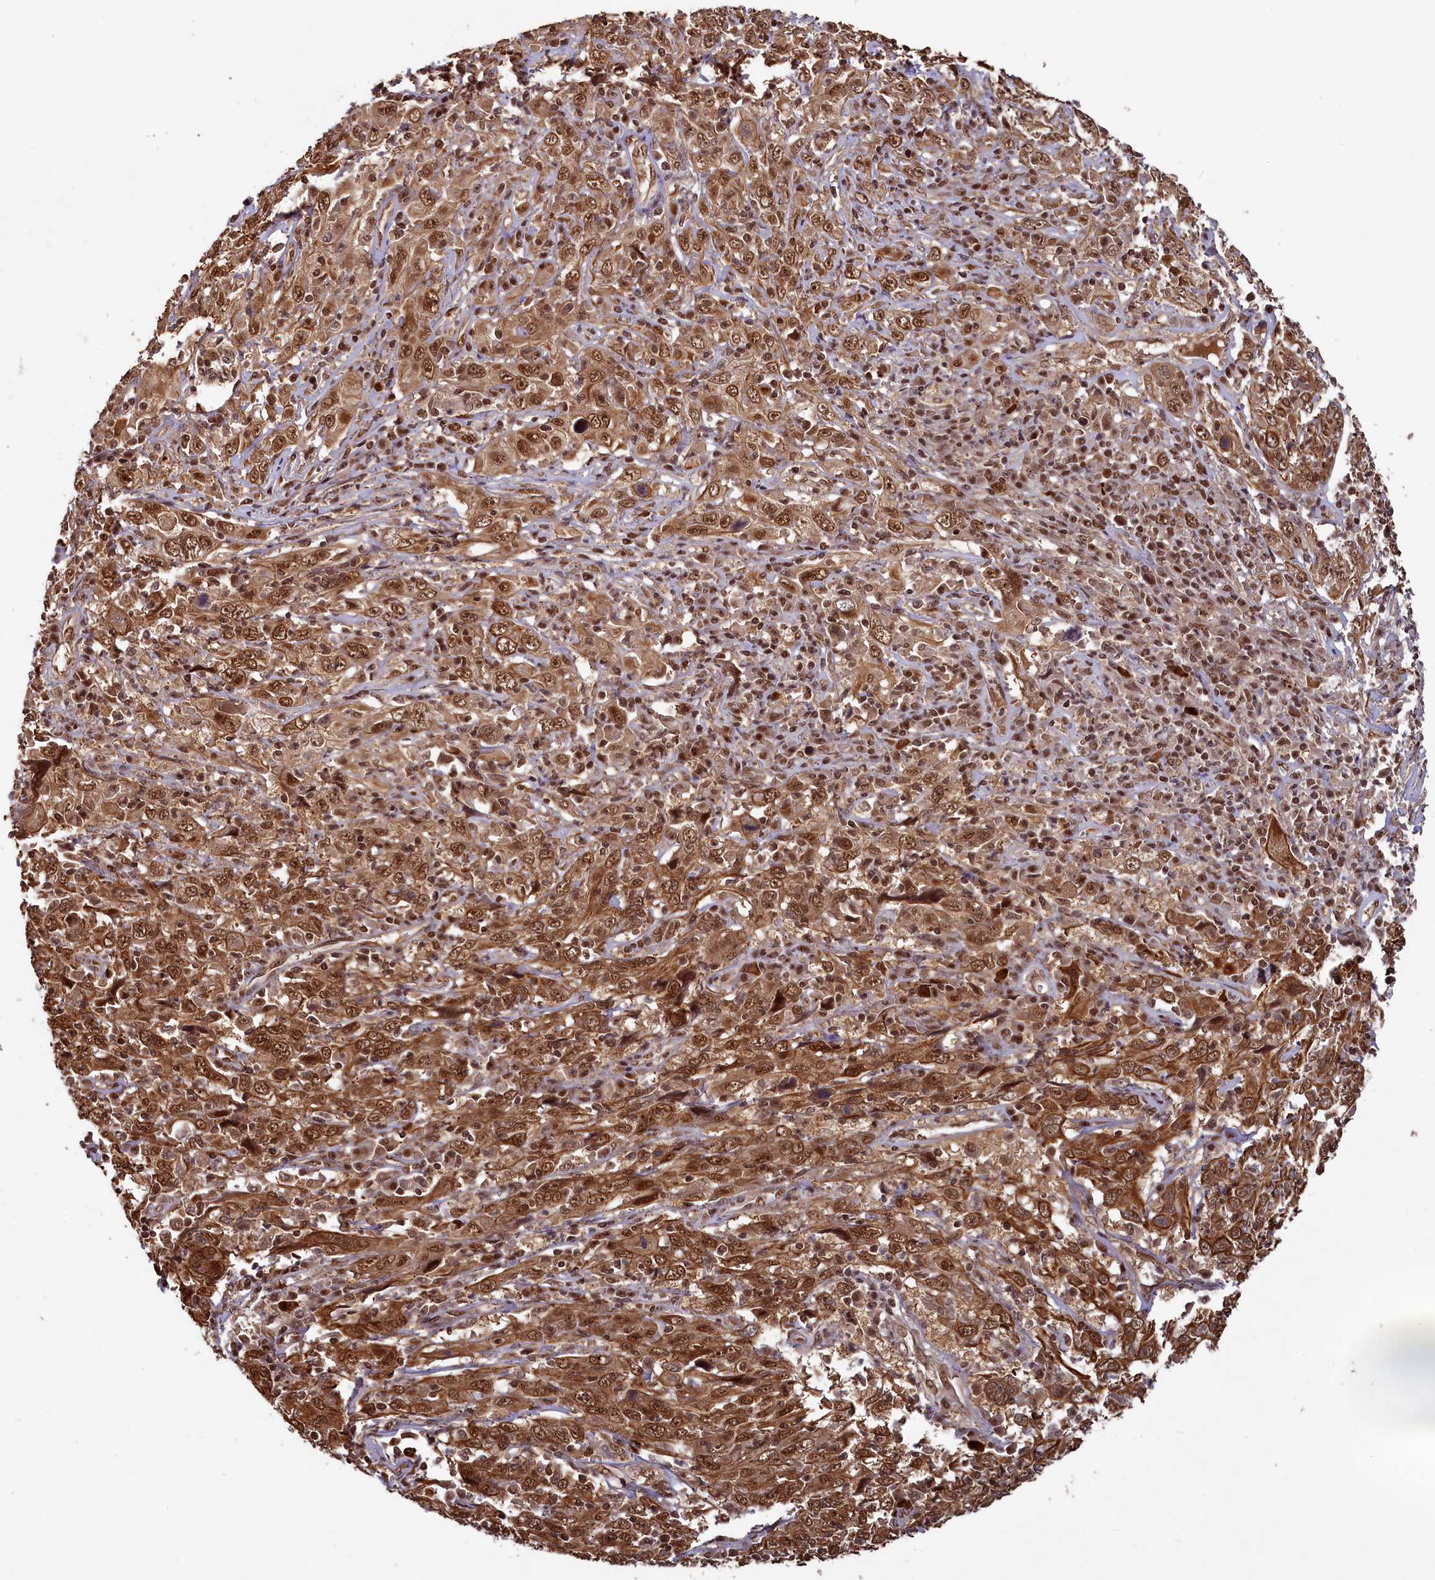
{"staining": {"intensity": "strong", "quantity": ">75%", "location": "cytoplasmic/membranous,nuclear"}, "tissue": "cervical cancer", "cell_type": "Tumor cells", "image_type": "cancer", "snomed": [{"axis": "morphology", "description": "Squamous cell carcinoma, NOS"}, {"axis": "topography", "description": "Cervix"}], "caption": "Immunohistochemistry (IHC) micrograph of cervical cancer stained for a protein (brown), which exhibits high levels of strong cytoplasmic/membranous and nuclear expression in about >75% of tumor cells.", "gene": "NAE1", "patient": {"sex": "female", "age": 46}}